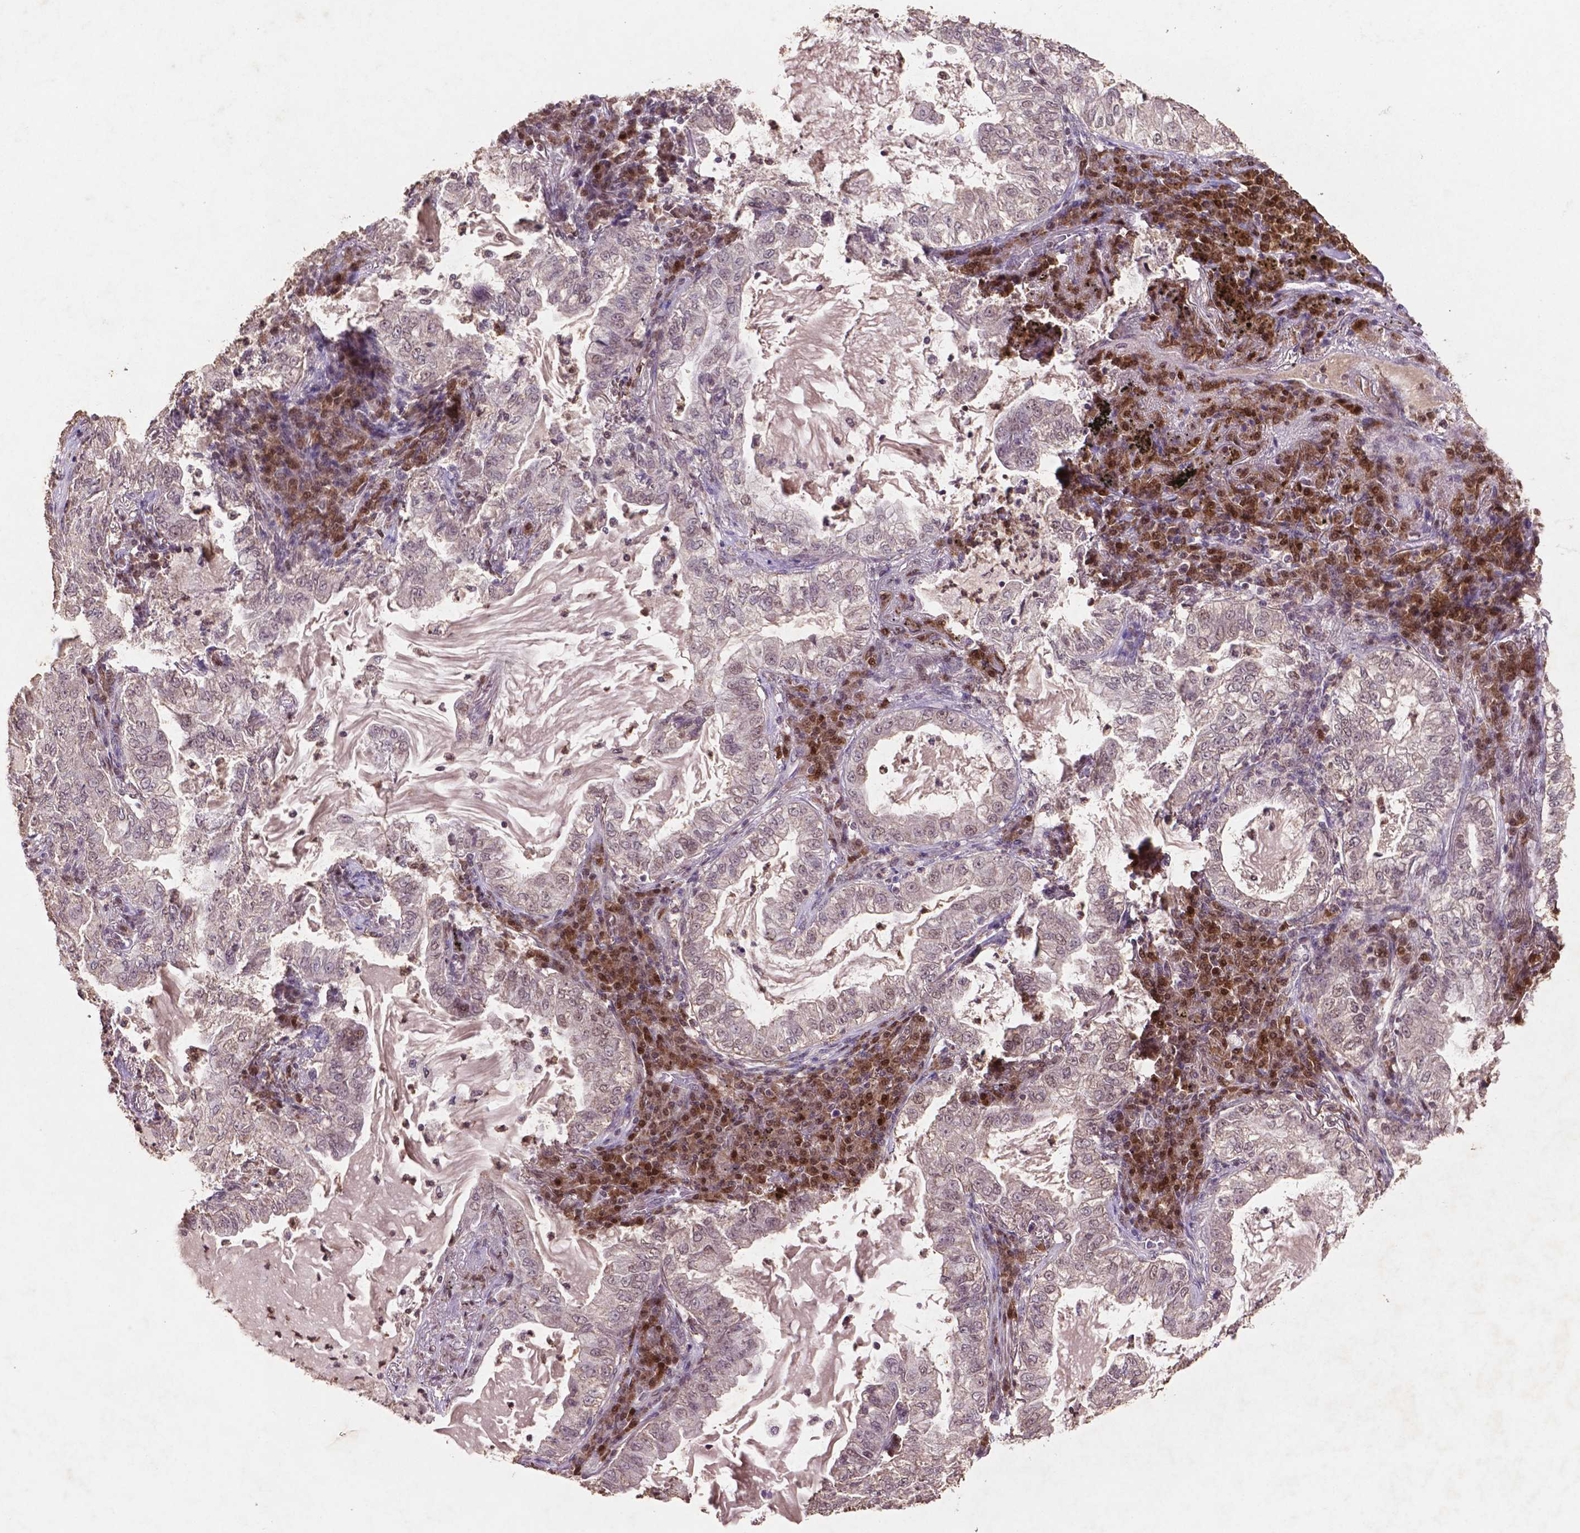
{"staining": {"intensity": "weak", "quantity": "<25%", "location": "nuclear"}, "tissue": "lung cancer", "cell_type": "Tumor cells", "image_type": "cancer", "snomed": [{"axis": "morphology", "description": "Adenocarcinoma, NOS"}, {"axis": "topography", "description": "Lung"}], "caption": "Adenocarcinoma (lung) was stained to show a protein in brown. There is no significant positivity in tumor cells. (DAB (3,3'-diaminobenzidine) immunohistochemistry (IHC) visualized using brightfield microscopy, high magnification).", "gene": "GLRX", "patient": {"sex": "female", "age": 73}}